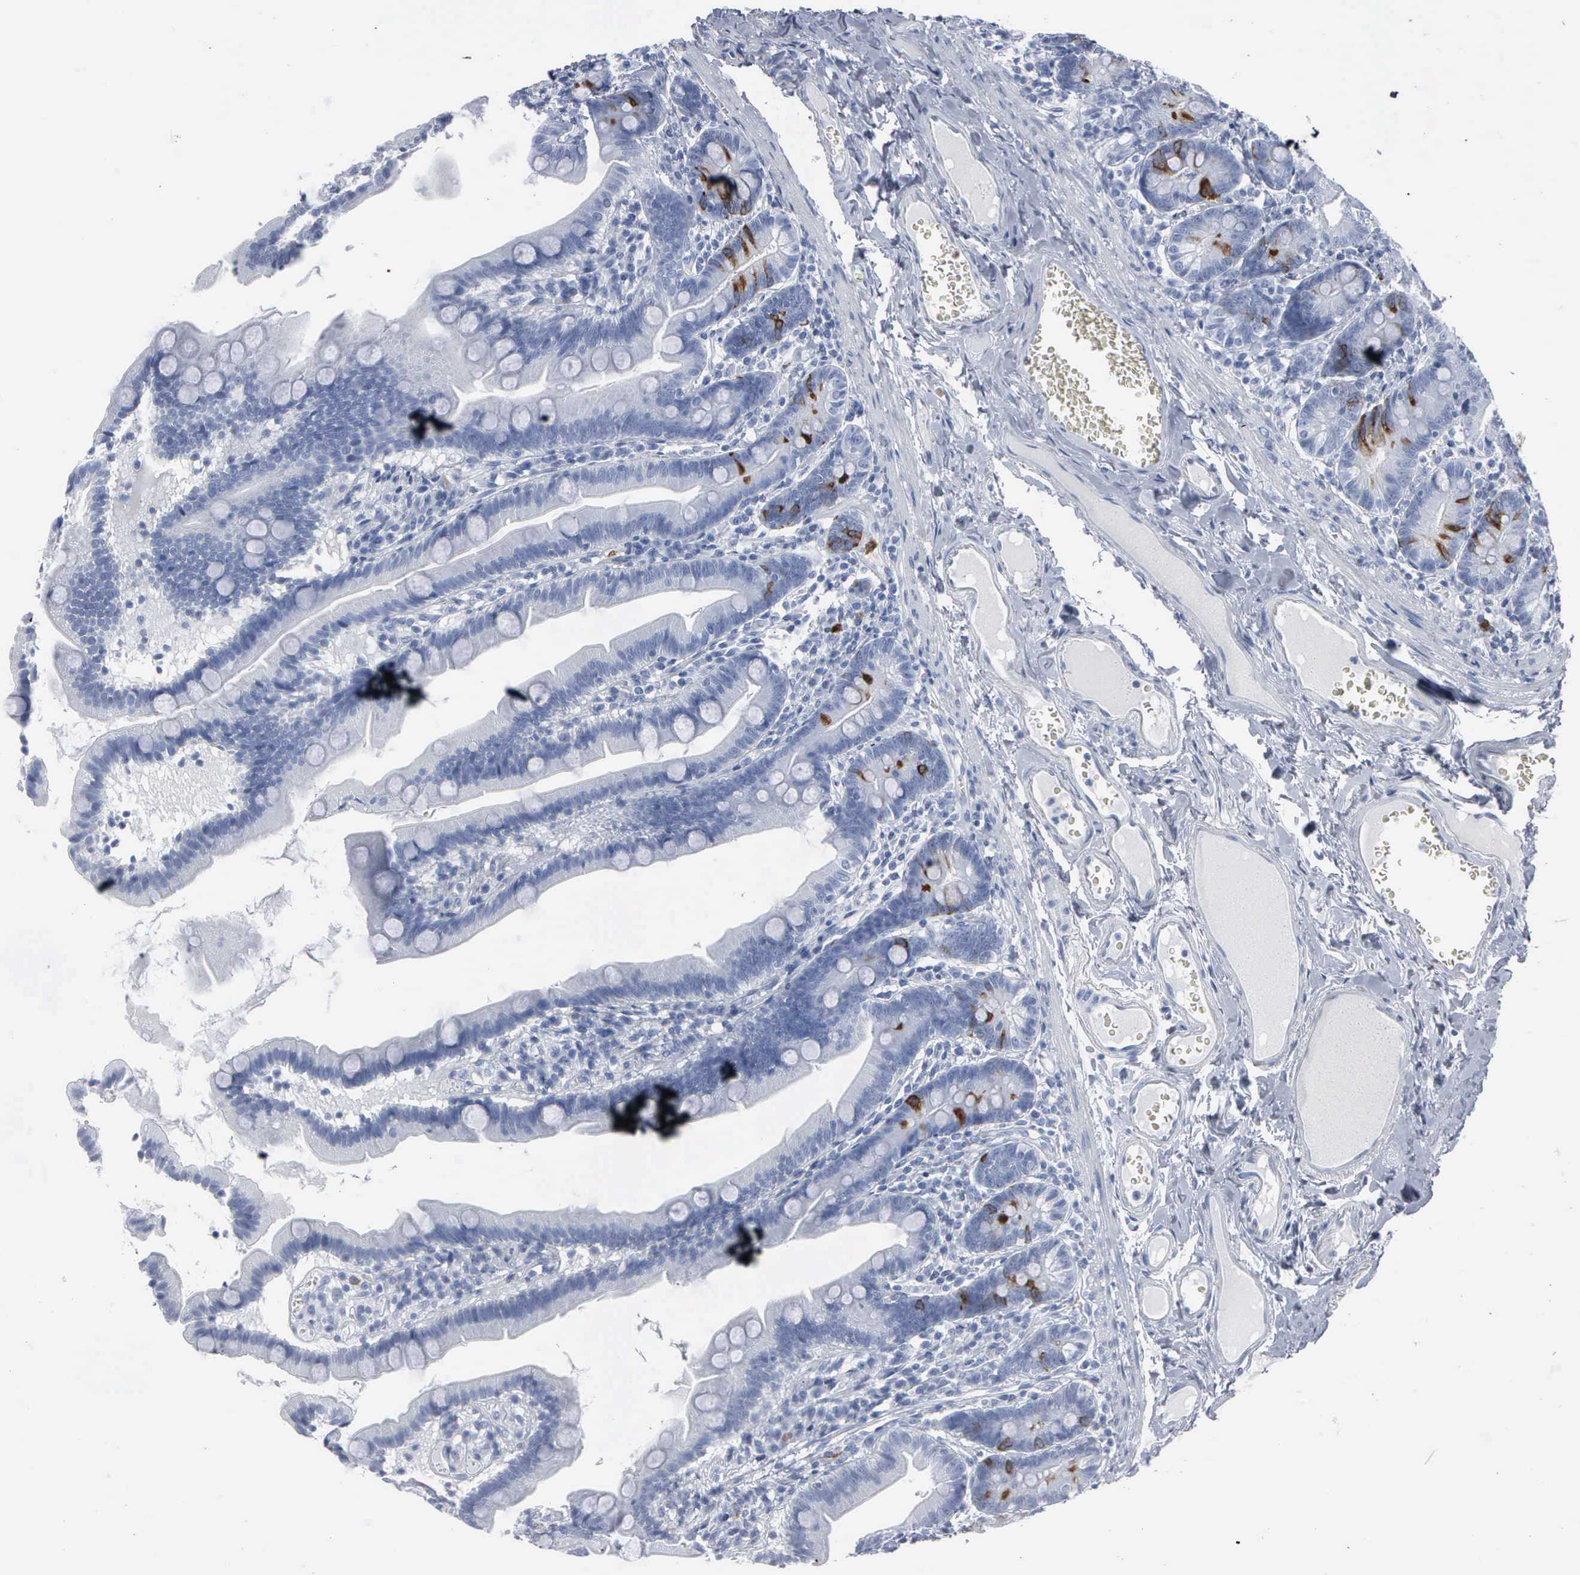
{"staining": {"intensity": "moderate", "quantity": "<25%", "location": "cytoplasmic/membranous,nuclear"}, "tissue": "duodenum", "cell_type": "Glandular cells", "image_type": "normal", "snomed": [{"axis": "morphology", "description": "Normal tissue, NOS"}, {"axis": "topography", "description": "Duodenum"}], "caption": "Duodenum stained for a protein (brown) reveals moderate cytoplasmic/membranous,nuclear positive positivity in approximately <25% of glandular cells.", "gene": "CCNB1", "patient": {"sex": "female", "age": 75}}